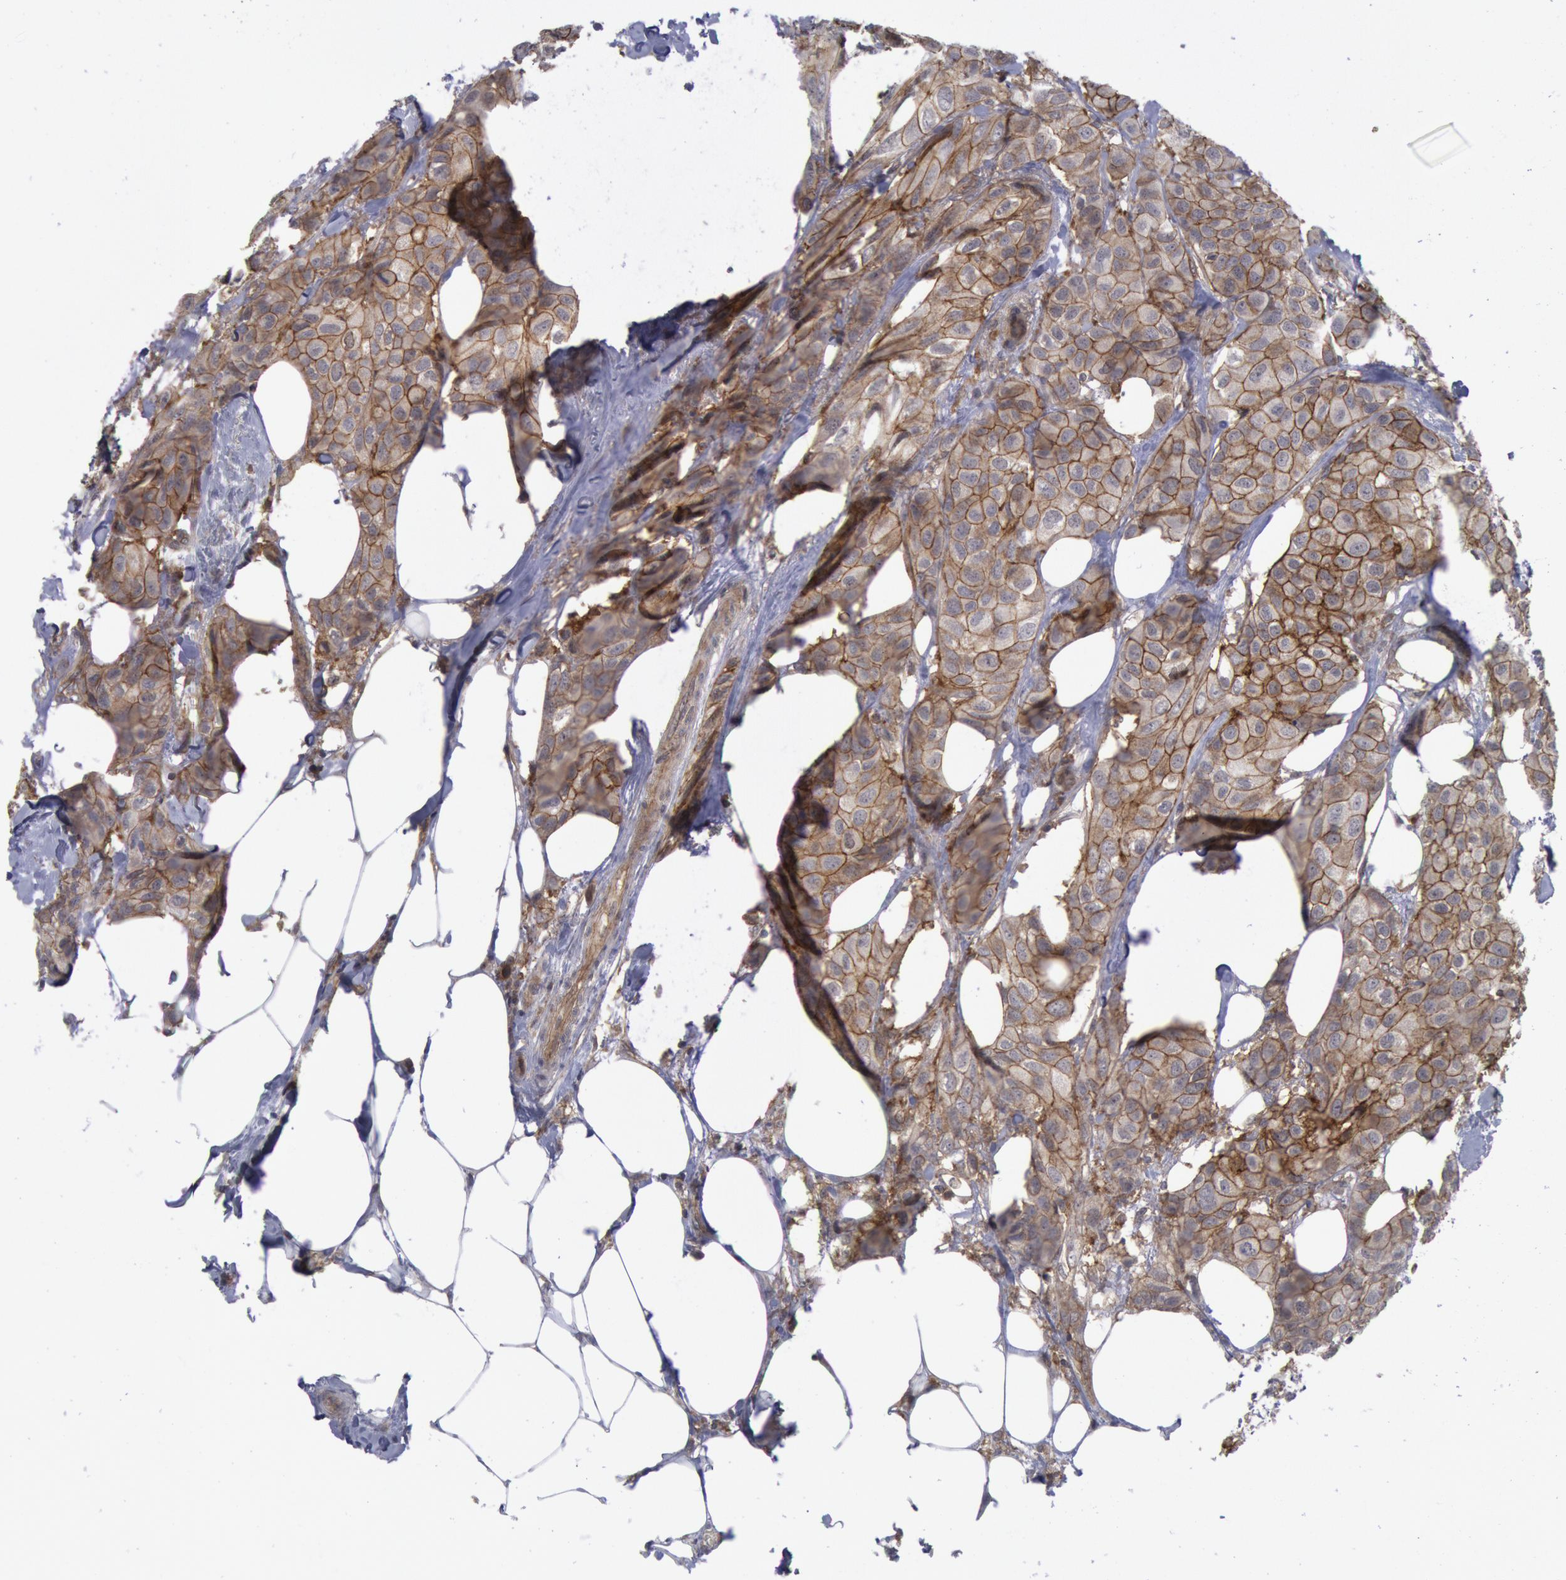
{"staining": {"intensity": "moderate", "quantity": ">75%", "location": "cytoplasmic/membranous"}, "tissue": "breast cancer", "cell_type": "Tumor cells", "image_type": "cancer", "snomed": [{"axis": "morphology", "description": "Duct carcinoma"}, {"axis": "topography", "description": "Breast"}], "caption": "Protein staining of breast cancer tissue exhibits moderate cytoplasmic/membranous staining in about >75% of tumor cells.", "gene": "STX4", "patient": {"sex": "female", "age": 68}}